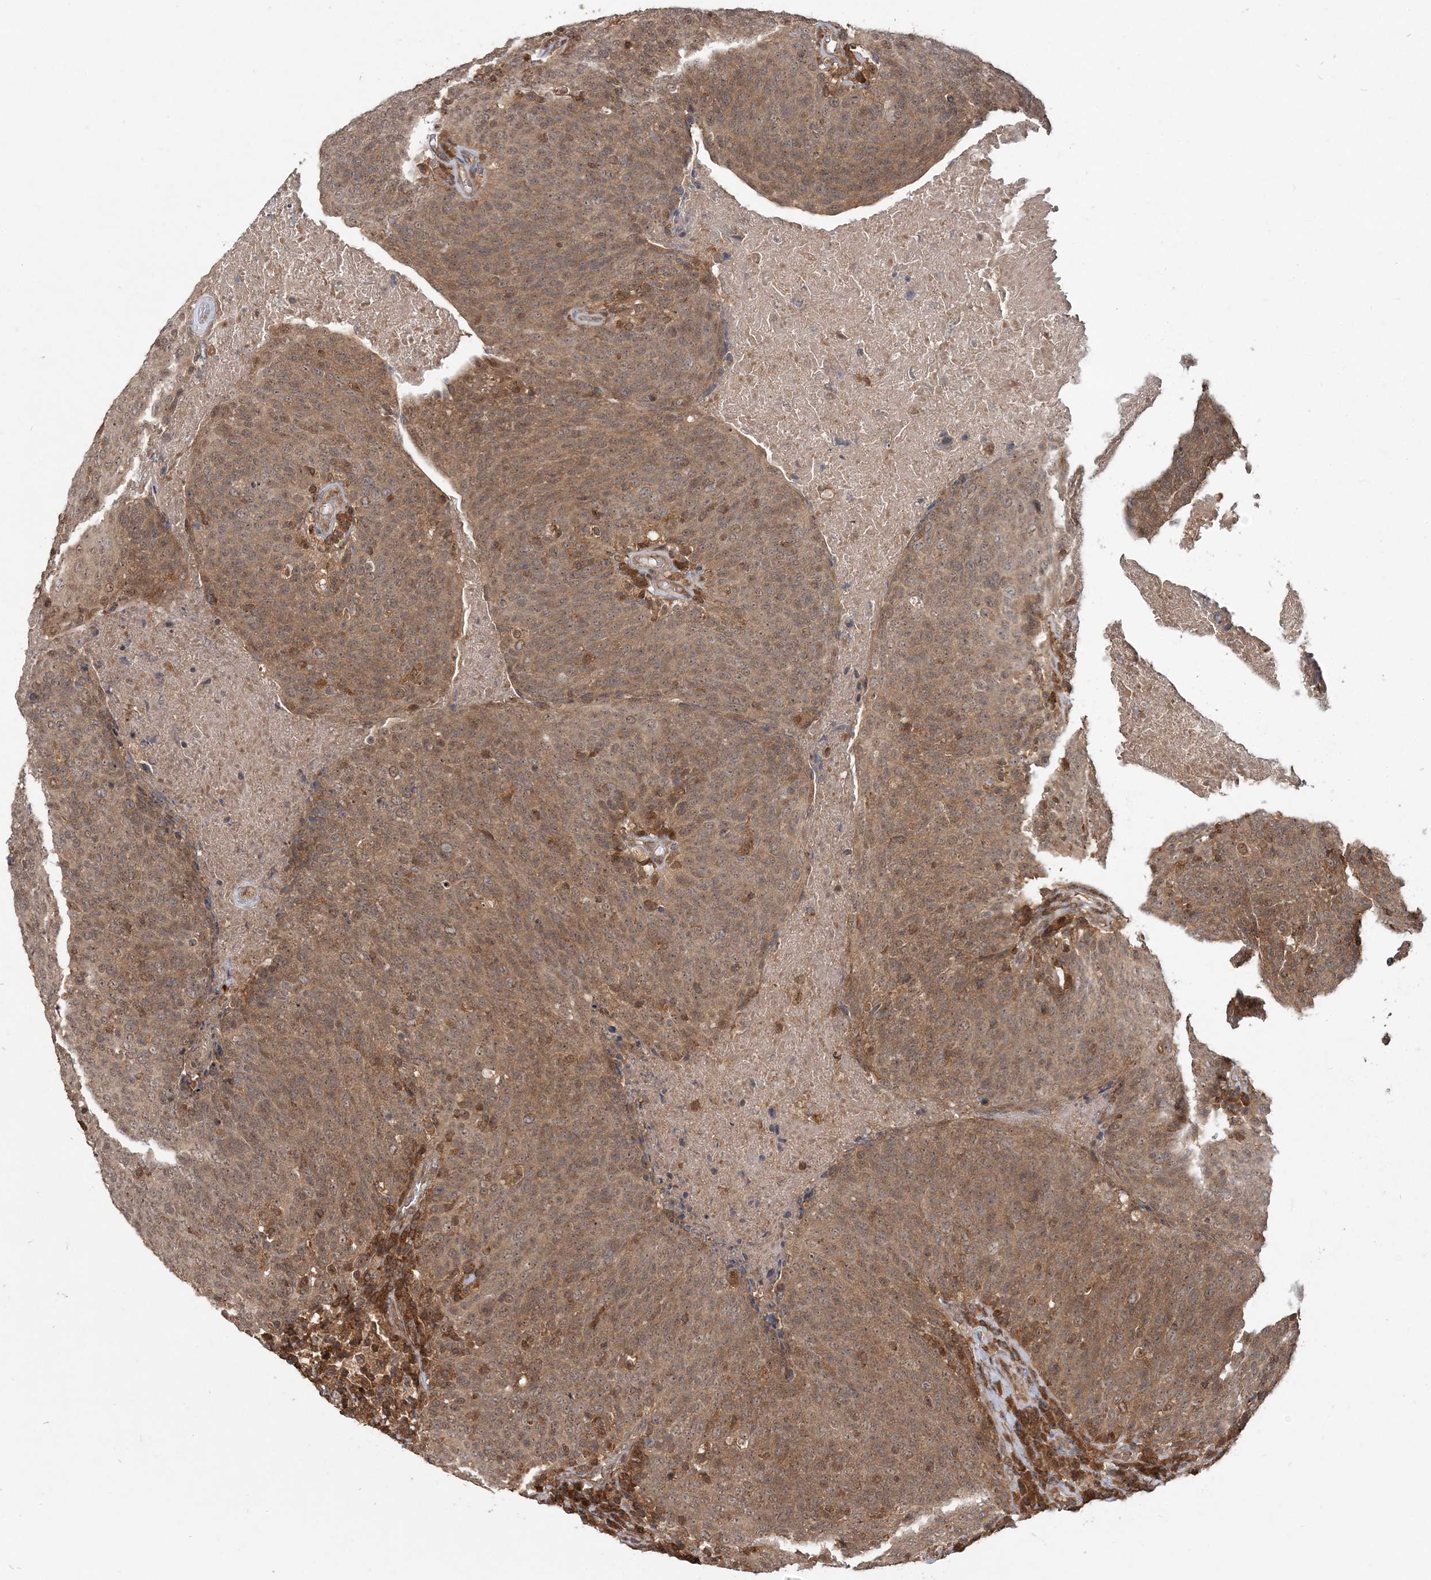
{"staining": {"intensity": "moderate", "quantity": ">75%", "location": "cytoplasmic/membranous"}, "tissue": "head and neck cancer", "cell_type": "Tumor cells", "image_type": "cancer", "snomed": [{"axis": "morphology", "description": "Squamous cell carcinoma, NOS"}, {"axis": "morphology", "description": "Squamous cell carcinoma, metastatic, NOS"}, {"axis": "topography", "description": "Lymph node"}, {"axis": "topography", "description": "Head-Neck"}], "caption": "This micrograph shows immunohistochemistry staining of head and neck cancer (metastatic squamous cell carcinoma), with medium moderate cytoplasmic/membranous staining in about >75% of tumor cells.", "gene": "CAB39", "patient": {"sex": "male", "age": 62}}